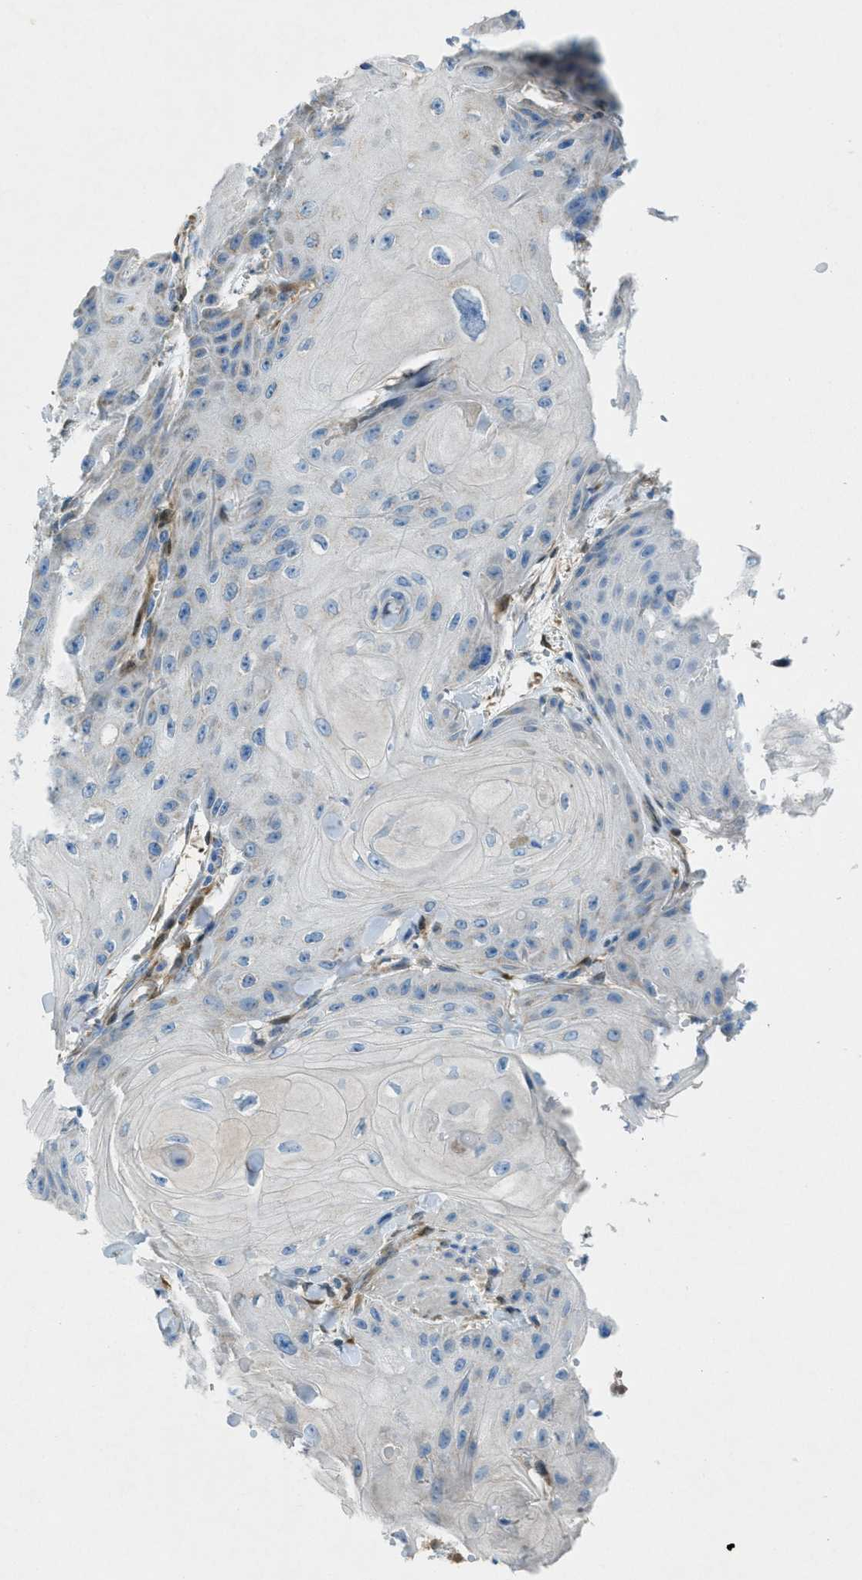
{"staining": {"intensity": "negative", "quantity": "none", "location": "none"}, "tissue": "skin cancer", "cell_type": "Tumor cells", "image_type": "cancer", "snomed": [{"axis": "morphology", "description": "Squamous cell carcinoma, NOS"}, {"axis": "topography", "description": "Skin"}], "caption": "Photomicrograph shows no protein staining in tumor cells of squamous cell carcinoma (skin) tissue.", "gene": "CYGB", "patient": {"sex": "male", "age": 74}}